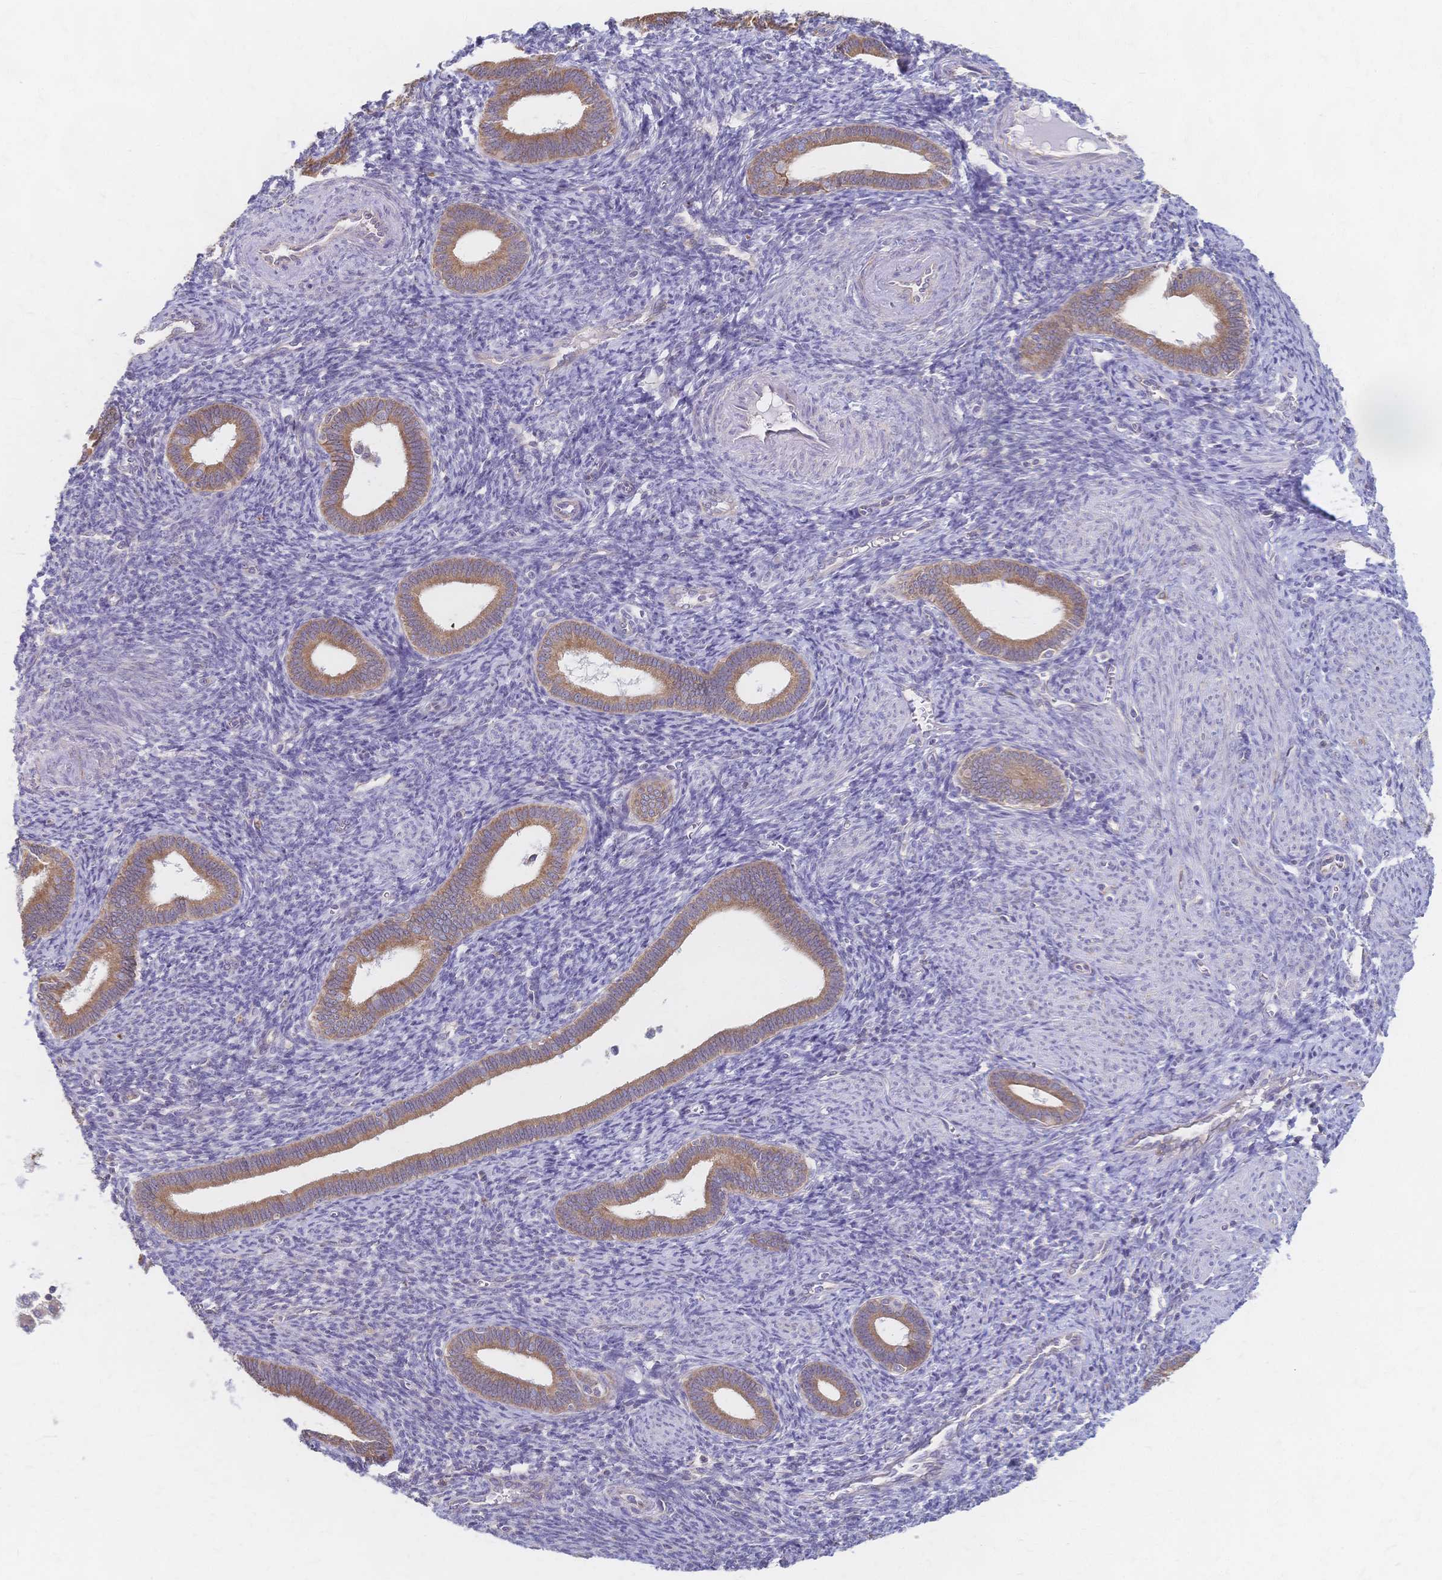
{"staining": {"intensity": "negative", "quantity": "none", "location": "none"}, "tissue": "endometrium", "cell_type": "Cells in endometrial stroma", "image_type": "normal", "snomed": [{"axis": "morphology", "description": "Normal tissue, NOS"}, {"axis": "topography", "description": "Endometrium"}], "caption": "Normal endometrium was stained to show a protein in brown. There is no significant staining in cells in endometrial stroma.", "gene": "CYB5A", "patient": {"sex": "female", "age": 41}}